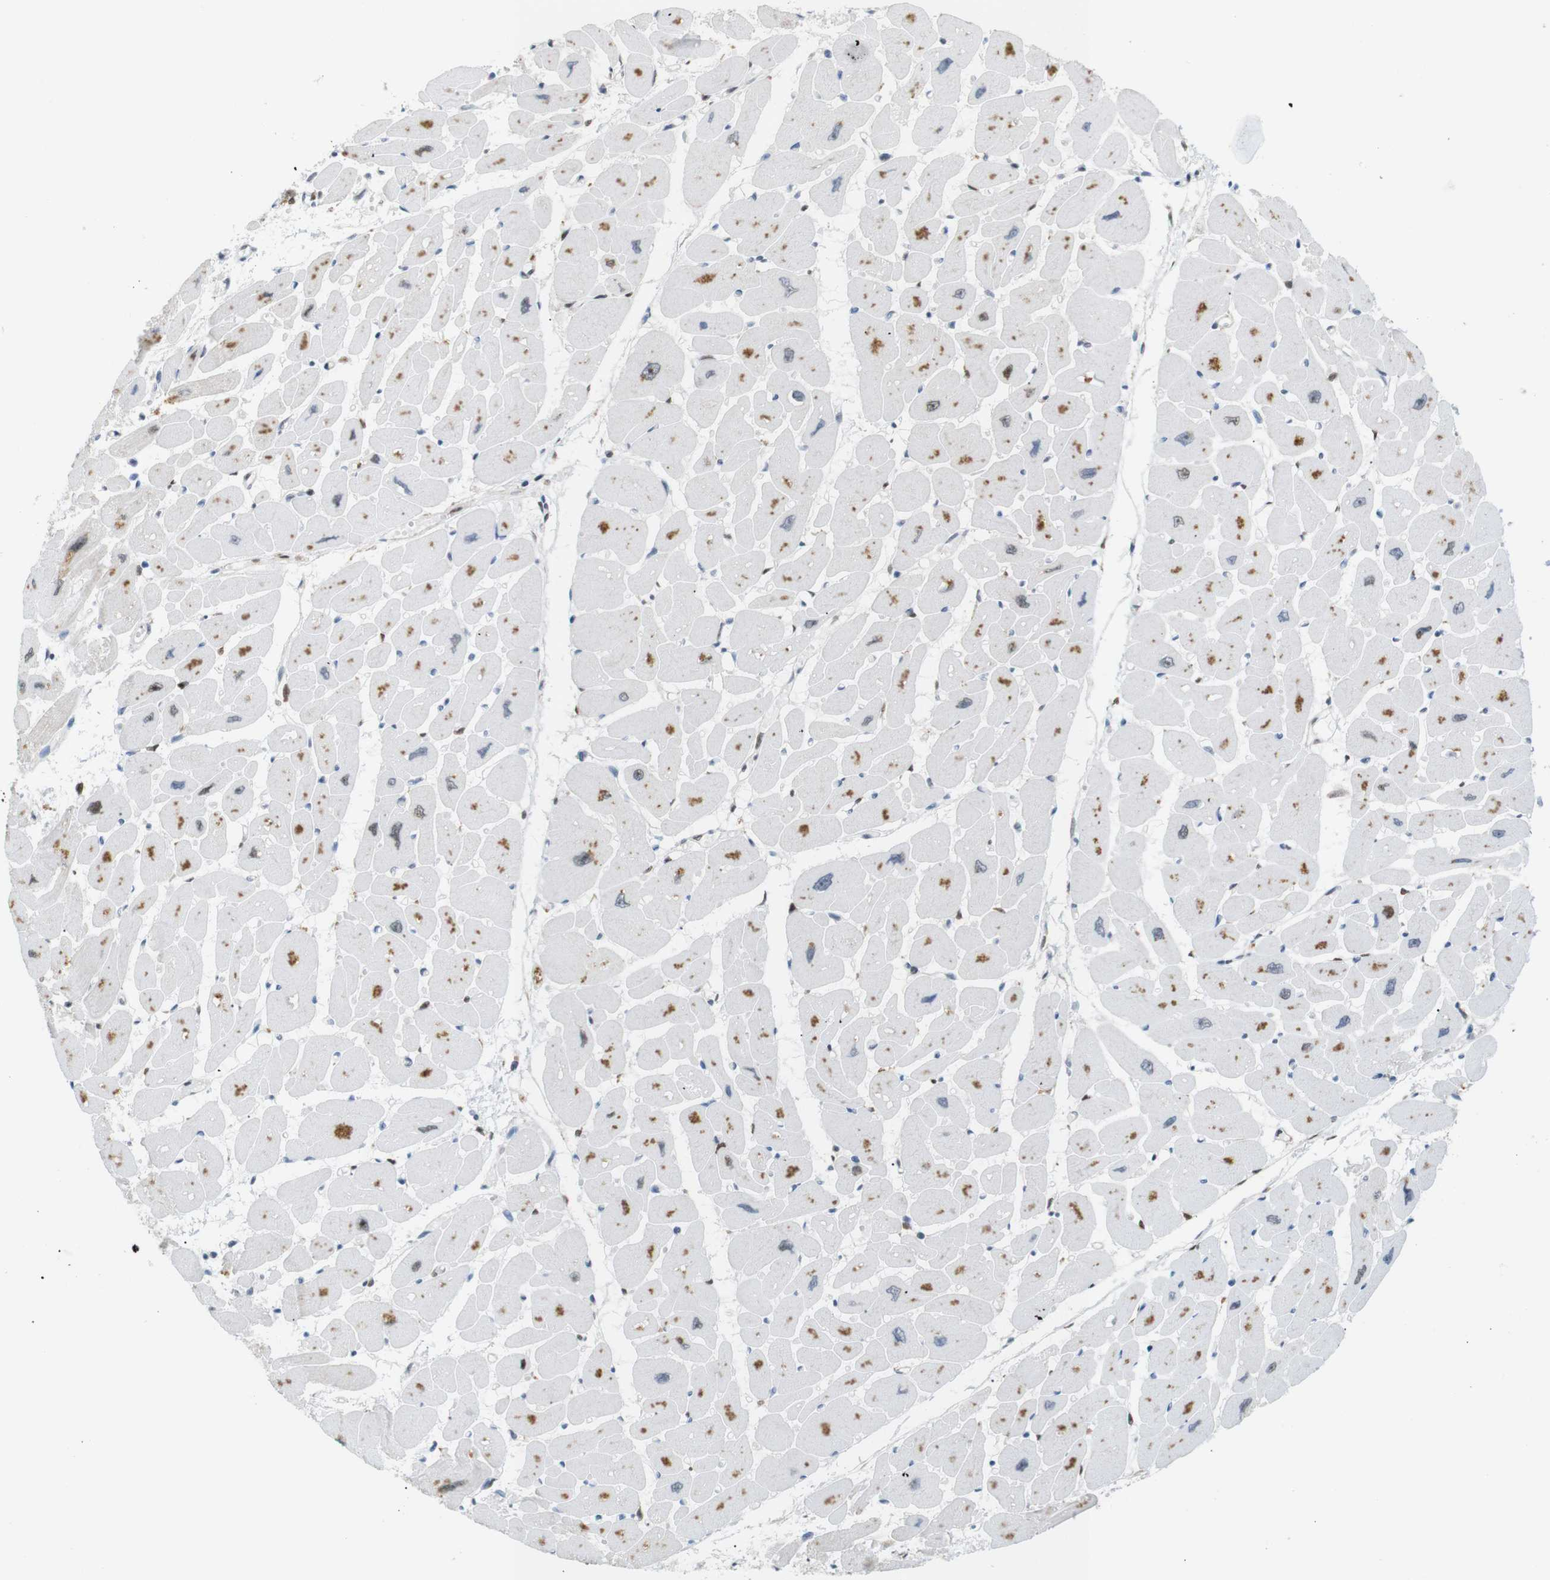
{"staining": {"intensity": "moderate", "quantity": "25%-75%", "location": "cytoplasmic/membranous,nuclear"}, "tissue": "heart muscle", "cell_type": "Cardiomyocytes", "image_type": "normal", "snomed": [{"axis": "morphology", "description": "Normal tissue, NOS"}, {"axis": "topography", "description": "Heart"}], "caption": "Immunohistochemistry (IHC) photomicrograph of normal human heart muscle stained for a protein (brown), which displays medium levels of moderate cytoplasmic/membranous,nuclear staining in about 25%-75% of cardiomyocytes.", "gene": "RIOX2", "patient": {"sex": "female", "age": 54}}